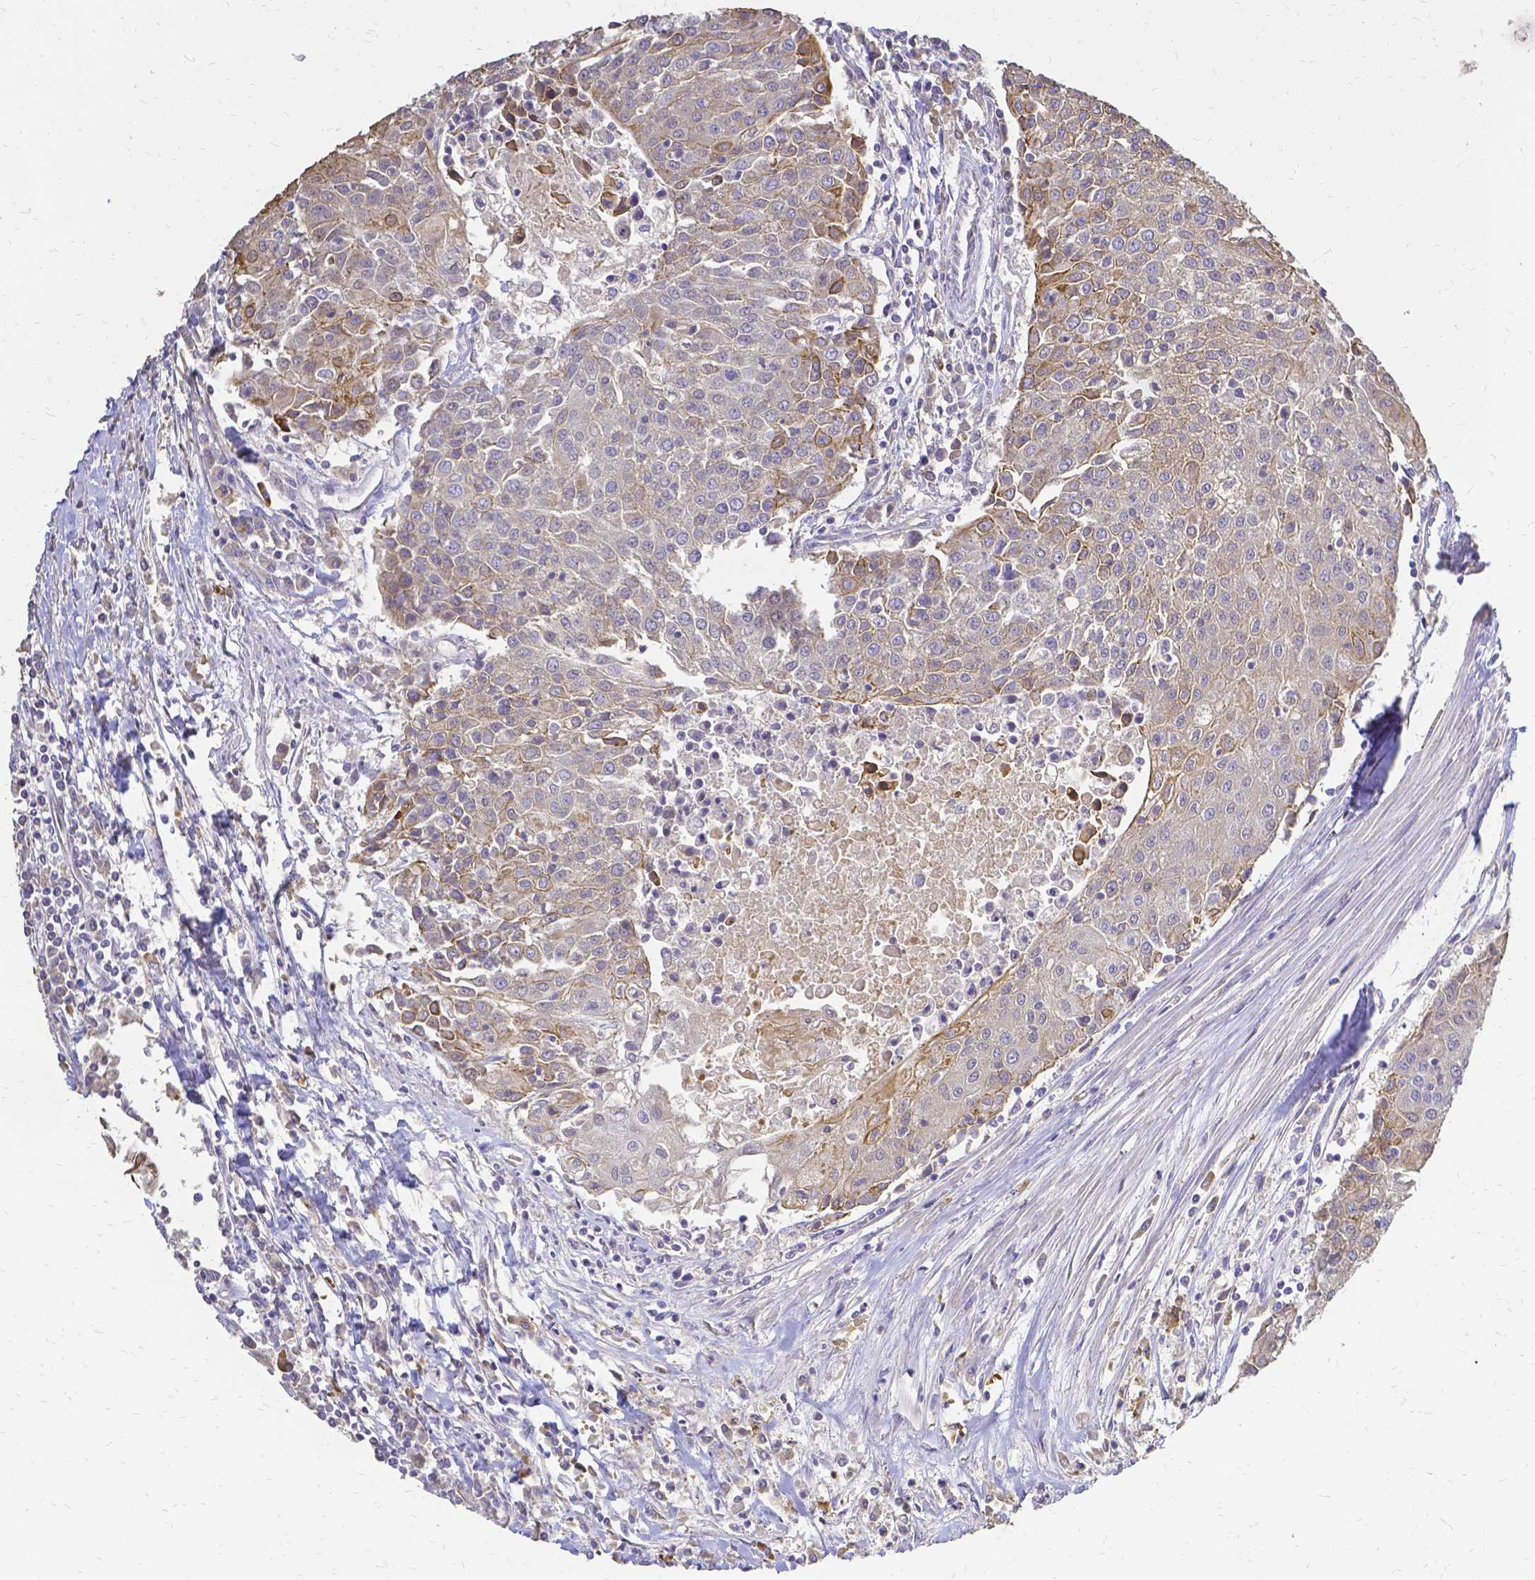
{"staining": {"intensity": "moderate", "quantity": "<25%", "location": "cytoplasmic/membranous"}, "tissue": "urothelial cancer", "cell_type": "Tumor cells", "image_type": "cancer", "snomed": [{"axis": "morphology", "description": "Urothelial carcinoma, High grade"}, {"axis": "topography", "description": "Urinary bladder"}], "caption": "IHC (DAB) staining of urothelial cancer exhibits moderate cytoplasmic/membranous protein staining in approximately <25% of tumor cells. (DAB (3,3'-diaminobenzidine) IHC, brown staining for protein, blue staining for nuclei).", "gene": "CIB1", "patient": {"sex": "female", "age": 85}}